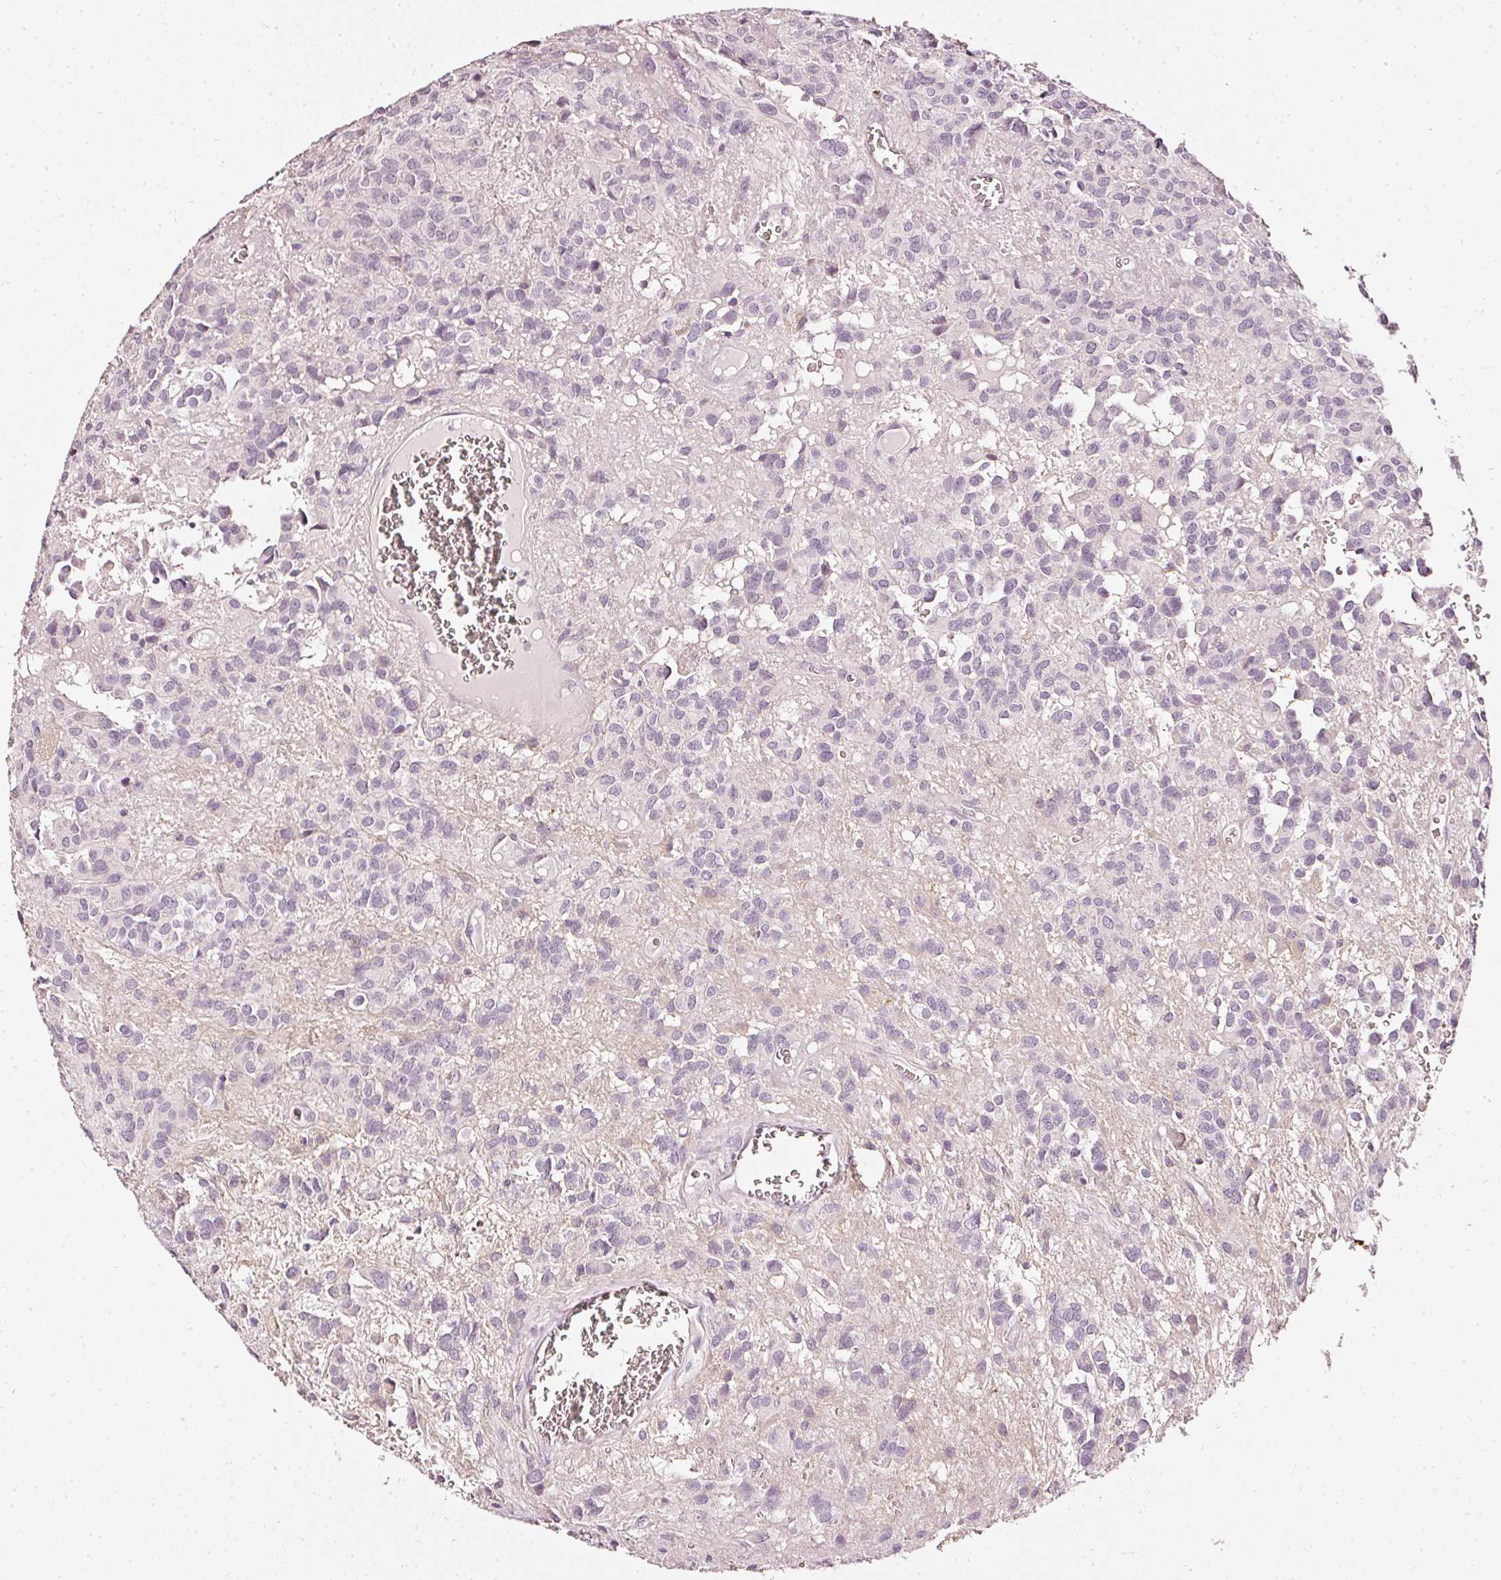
{"staining": {"intensity": "negative", "quantity": "none", "location": "none"}, "tissue": "glioma", "cell_type": "Tumor cells", "image_type": "cancer", "snomed": [{"axis": "morphology", "description": "Glioma, malignant, Low grade"}, {"axis": "topography", "description": "Brain"}], "caption": "Immunohistochemistry image of malignant low-grade glioma stained for a protein (brown), which displays no expression in tumor cells.", "gene": "CNP", "patient": {"sex": "male", "age": 56}}